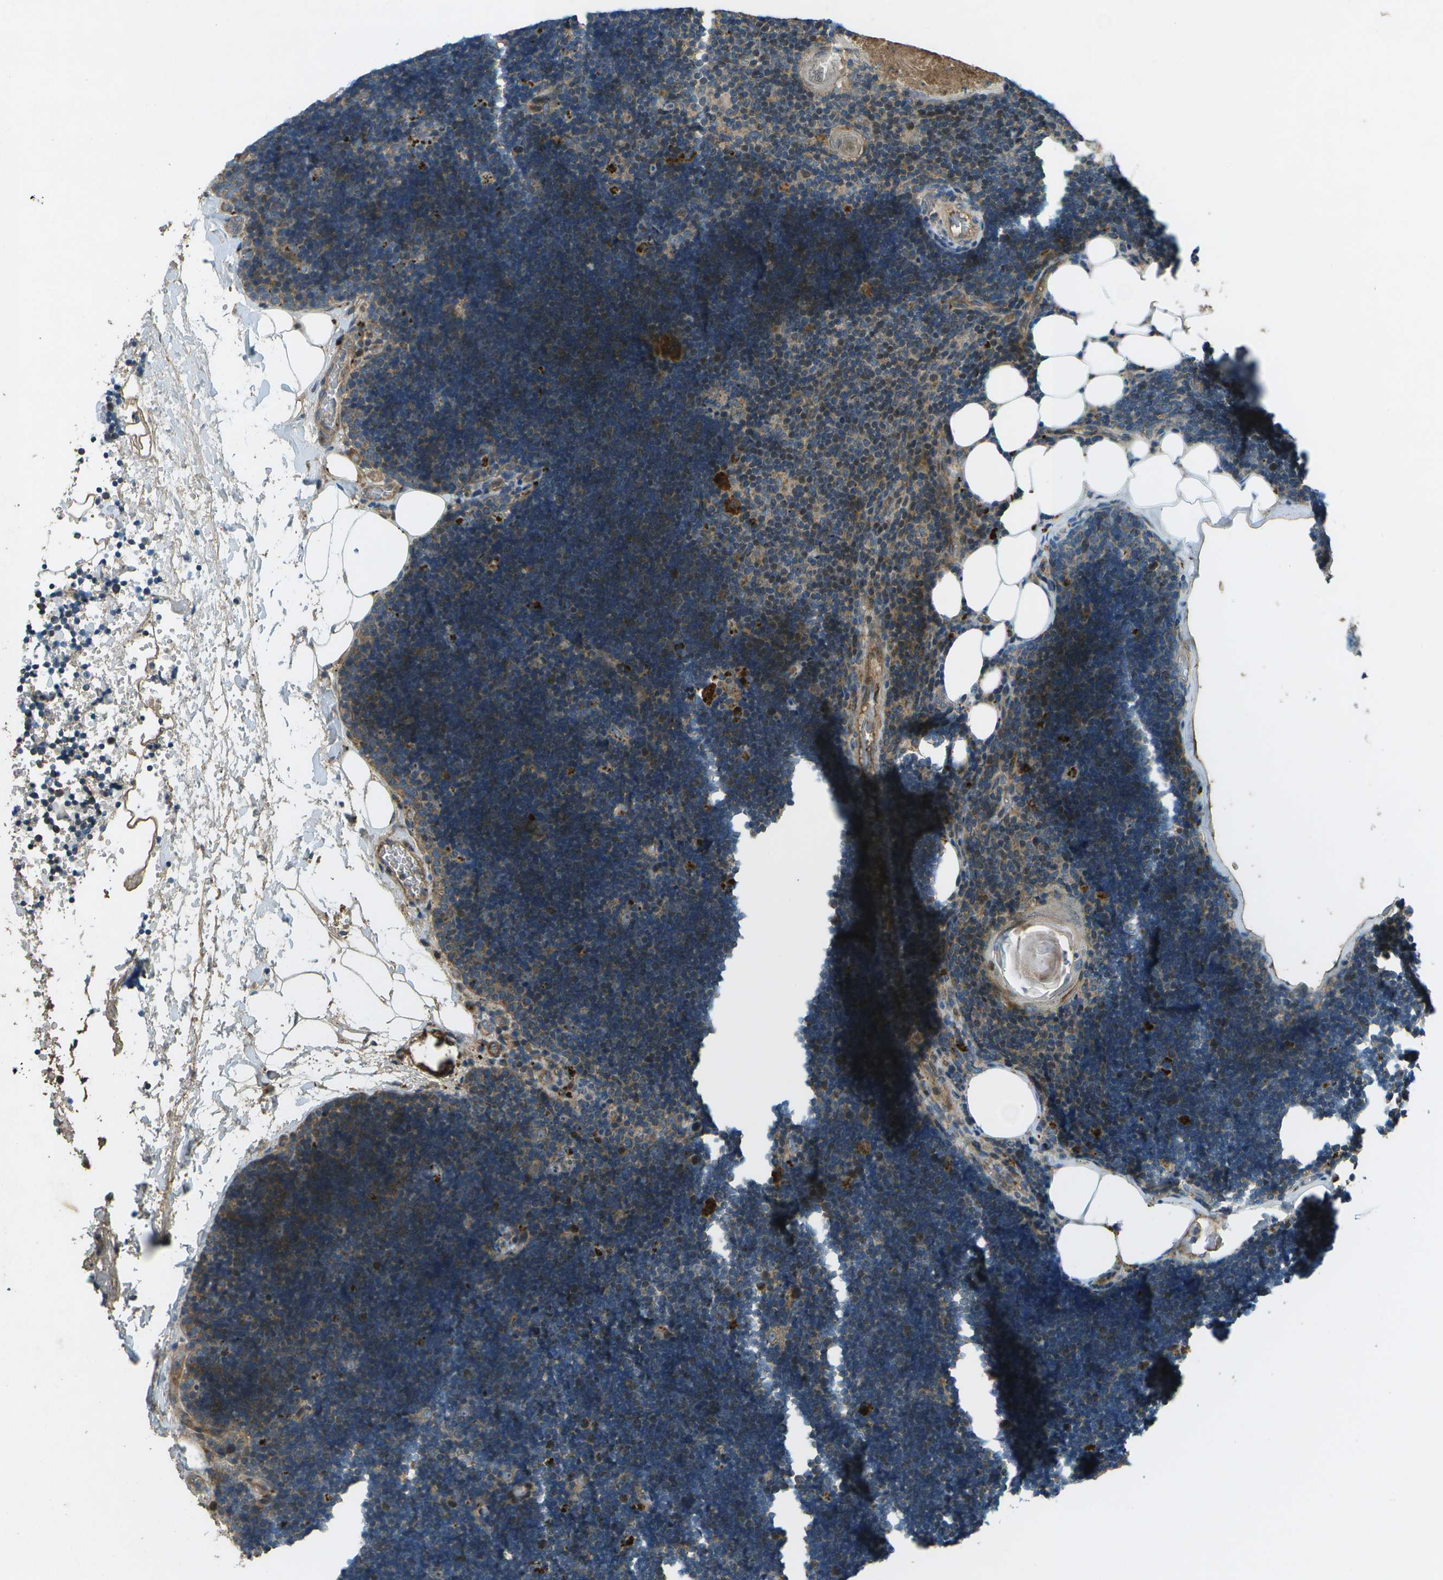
{"staining": {"intensity": "moderate", "quantity": "<25%", "location": "cytoplasmic/membranous"}, "tissue": "lymph node", "cell_type": "Germinal center cells", "image_type": "normal", "snomed": [{"axis": "morphology", "description": "Normal tissue, NOS"}, {"axis": "topography", "description": "Lymph node"}], "caption": "Moderate cytoplasmic/membranous positivity is identified in approximately <25% of germinal center cells in benign lymph node.", "gene": "PXYLP1", "patient": {"sex": "male", "age": 33}}